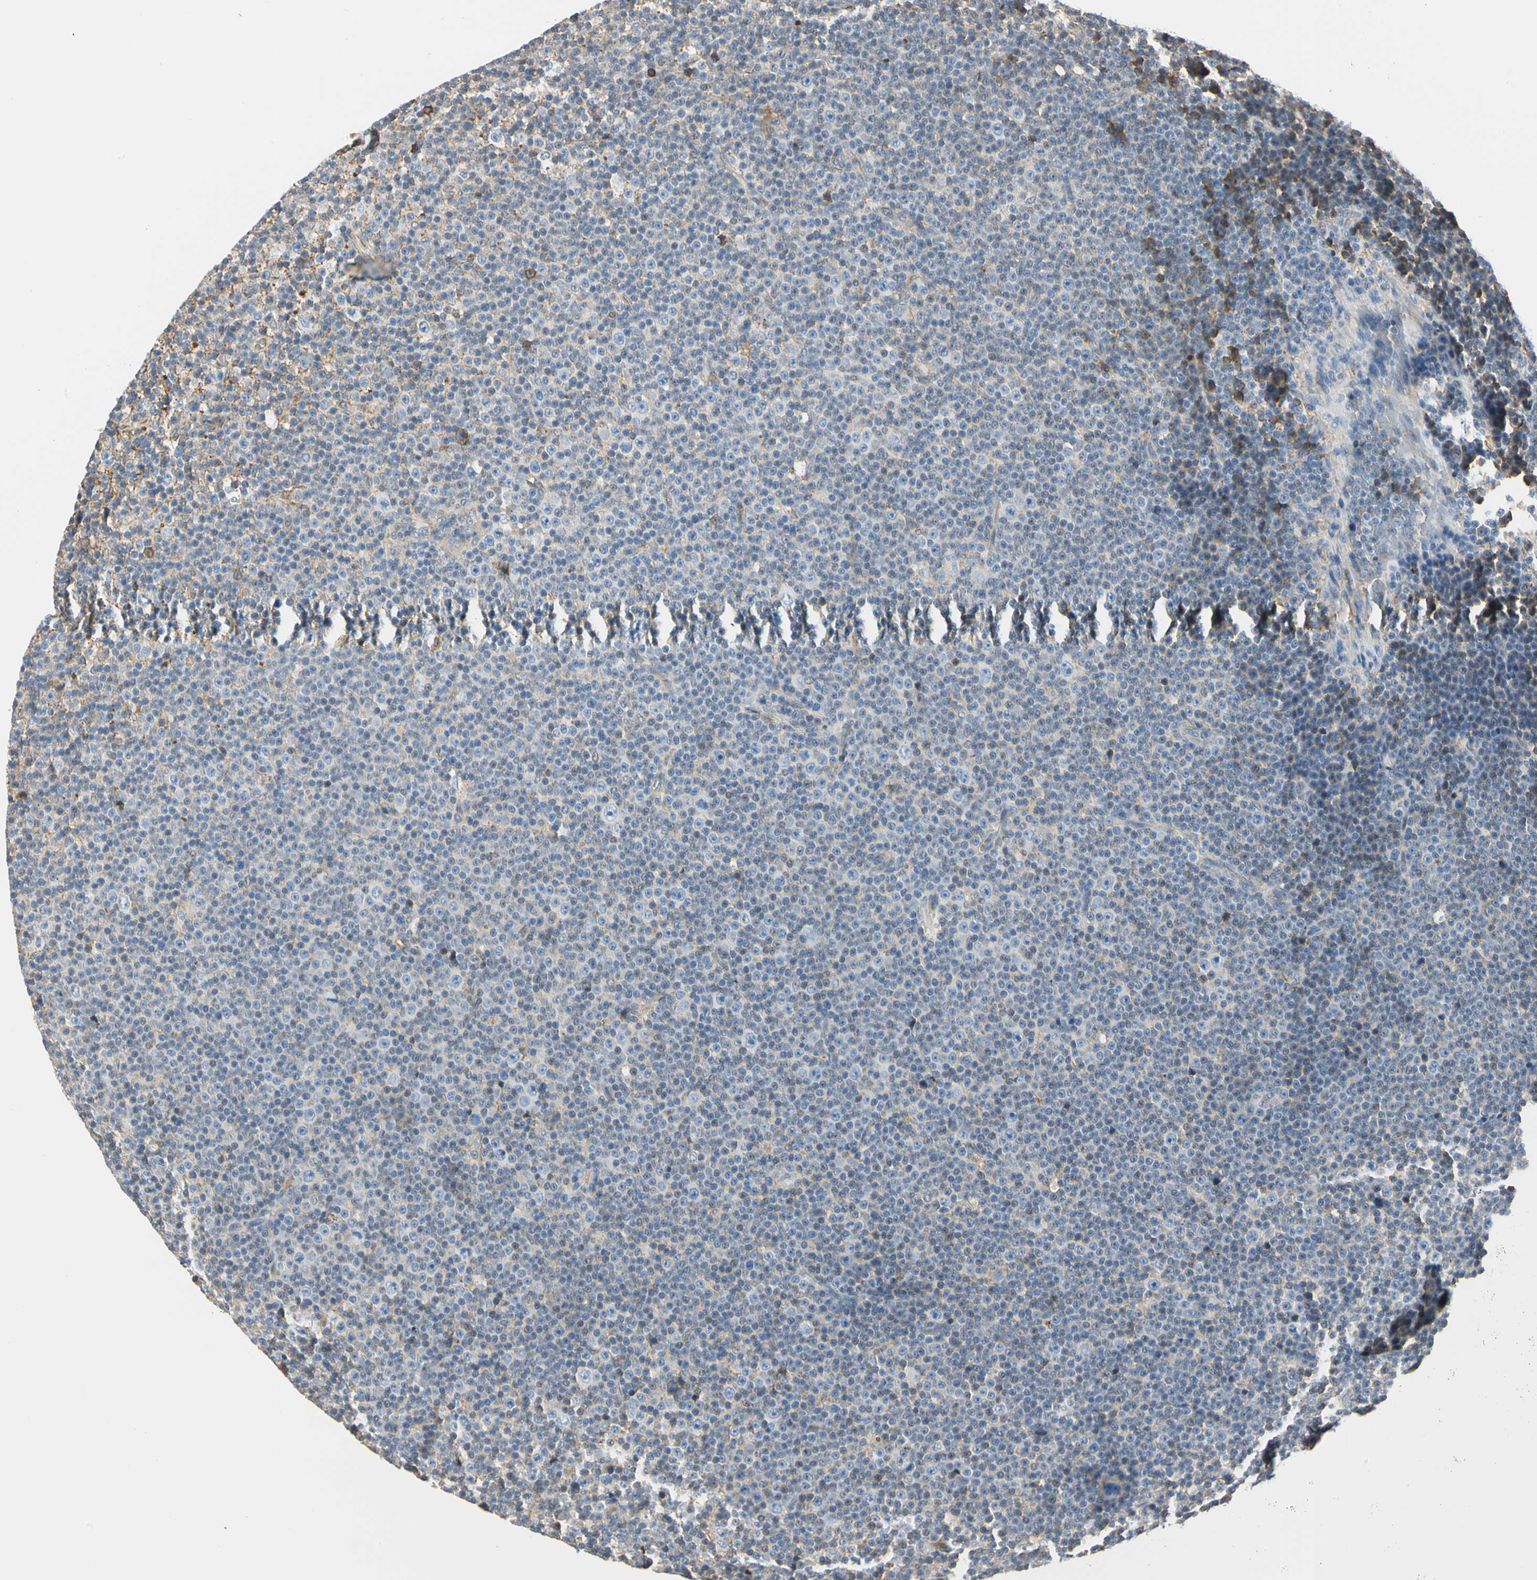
{"staining": {"intensity": "weak", "quantity": "25%-75%", "location": "cytoplasmic/membranous"}, "tissue": "lymphoma", "cell_type": "Tumor cells", "image_type": "cancer", "snomed": [{"axis": "morphology", "description": "Malignant lymphoma, non-Hodgkin's type, Low grade"}, {"axis": "topography", "description": "Lymph node"}], "caption": "Weak cytoplasmic/membranous staining is identified in about 25%-75% of tumor cells in lymphoma. (DAB IHC with brightfield microscopy, high magnification).", "gene": "LAMB3", "patient": {"sex": "female", "age": 67}}